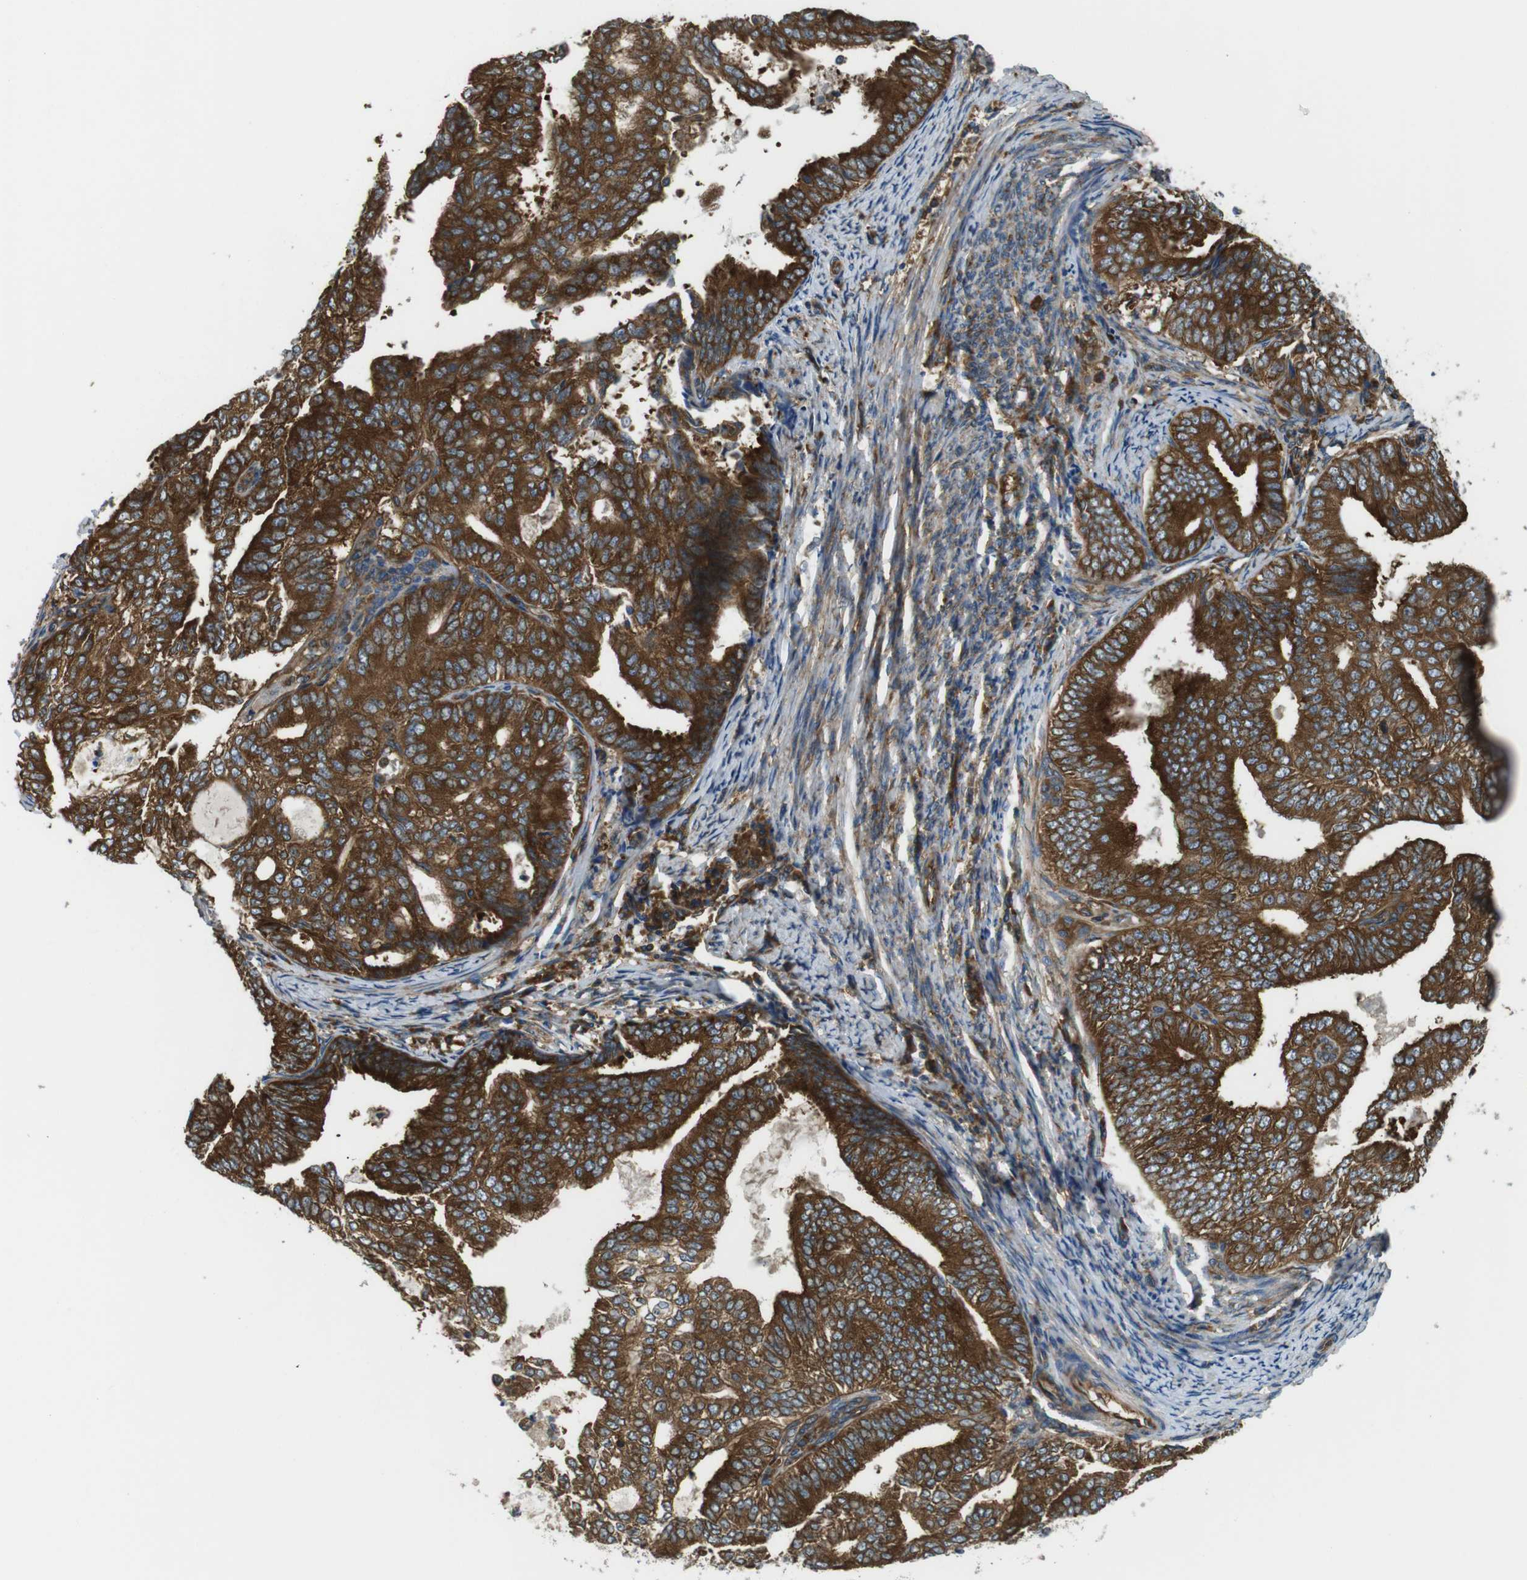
{"staining": {"intensity": "strong", "quantity": ">75%", "location": "cytoplasmic/membranous"}, "tissue": "endometrial cancer", "cell_type": "Tumor cells", "image_type": "cancer", "snomed": [{"axis": "morphology", "description": "Adenocarcinoma, NOS"}, {"axis": "topography", "description": "Endometrium"}], "caption": "Immunohistochemistry histopathology image of neoplastic tissue: human endometrial cancer (adenocarcinoma) stained using IHC displays high levels of strong protein expression localized specifically in the cytoplasmic/membranous of tumor cells, appearing as a cytoplasmic/membranous brown color.", "gene": "TSC1", "patient": {"sex": "female", "age": 58}}